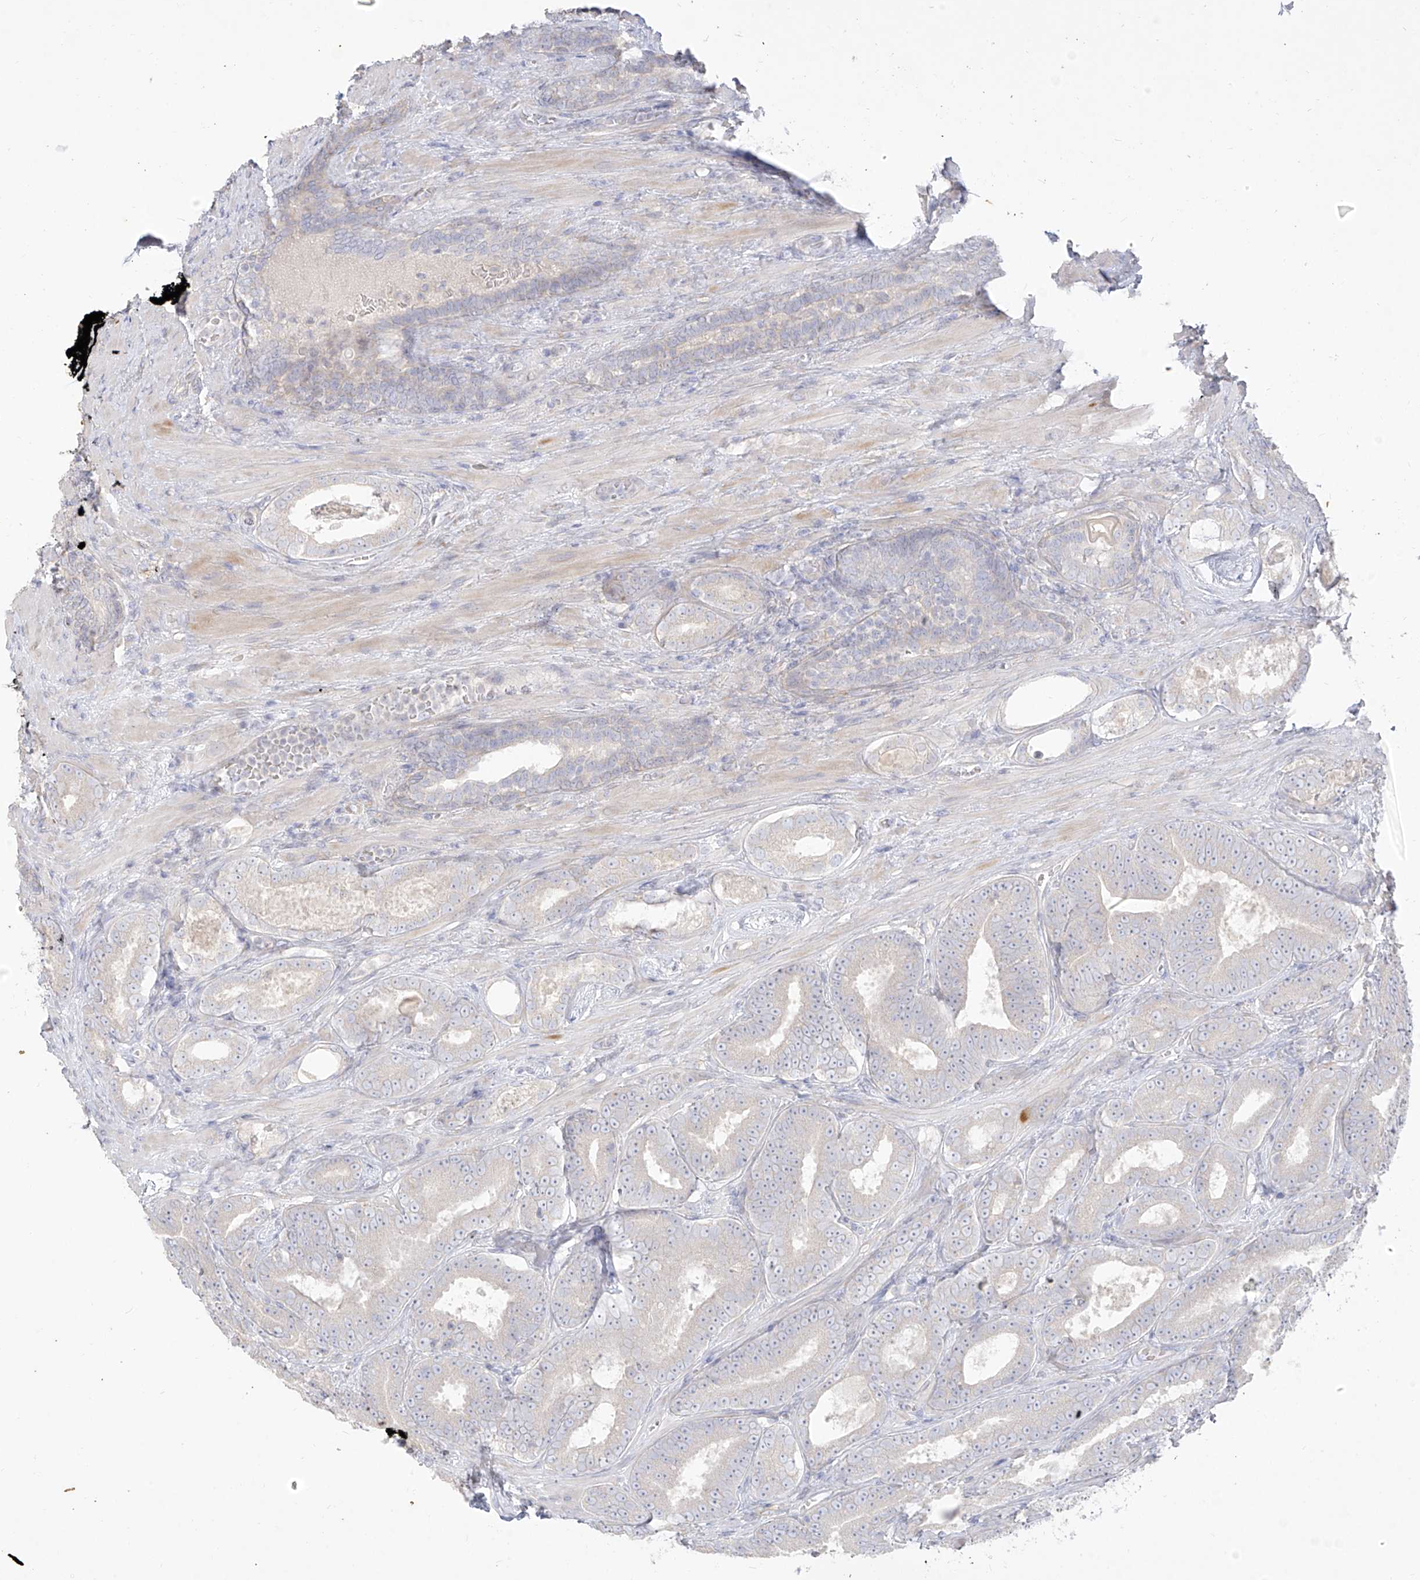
{"staining": {"intensity": "negative", "quantity": "none", "location": "none"}, "tissue": "prostate cancer", "cell_type": "Tumor cells", "image_type": "cancer", "snomed": [{"axis": "morphology", "description": "Adenocarcinoma, High grade"}, {"axis": "topography", "description": "Prostate"}], "caption": "Immunohistochemical staining of human prostate cancer (high-grade adenocarcinoma) exhibits no significant staining in tumor cells.", "gene": "ARHGEF40", "patient": {"sex": "male", "age": 66}}